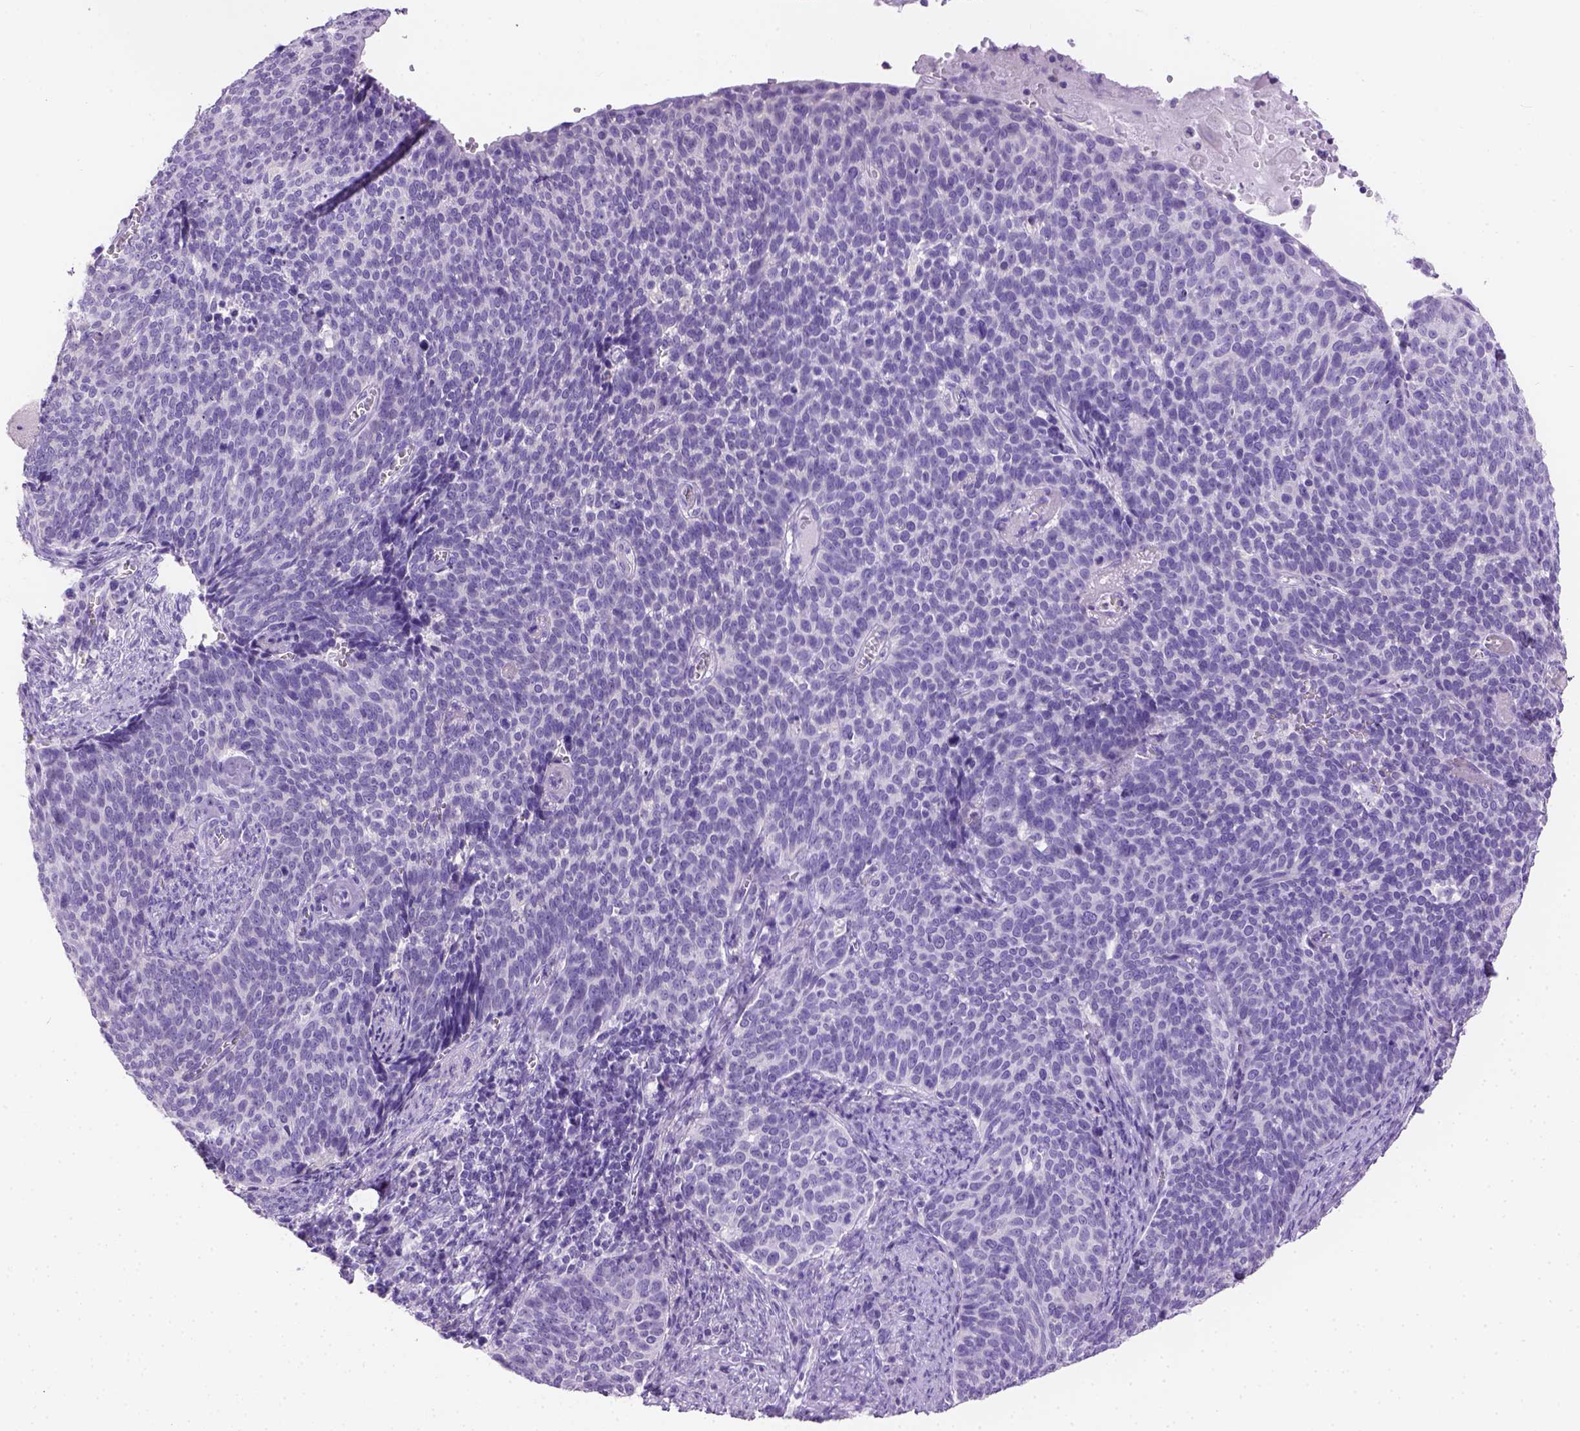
{"staining": {"intensity": "negative", "quantity": "none", "location": "none"}, "tissue": "cervical cancer", "cell_type": "Tumor cells", "image_type": "cancer", "snomed": [{"axis": "morphology", "description": "Normal tissue, NOS"}, {"axis": "morphology", "description": "Squamous cell carcinoma, NOS"}, {"axis": "topography", "description": "Cervix"}], "caption": "Human cervical squamous cell carcinoma stained for a protein using immunohistochemistry (IHC) reveals no positivity in tumor cells.", "gene": "TMEM38A", "patient": {"sex": "female", "age": 39}}